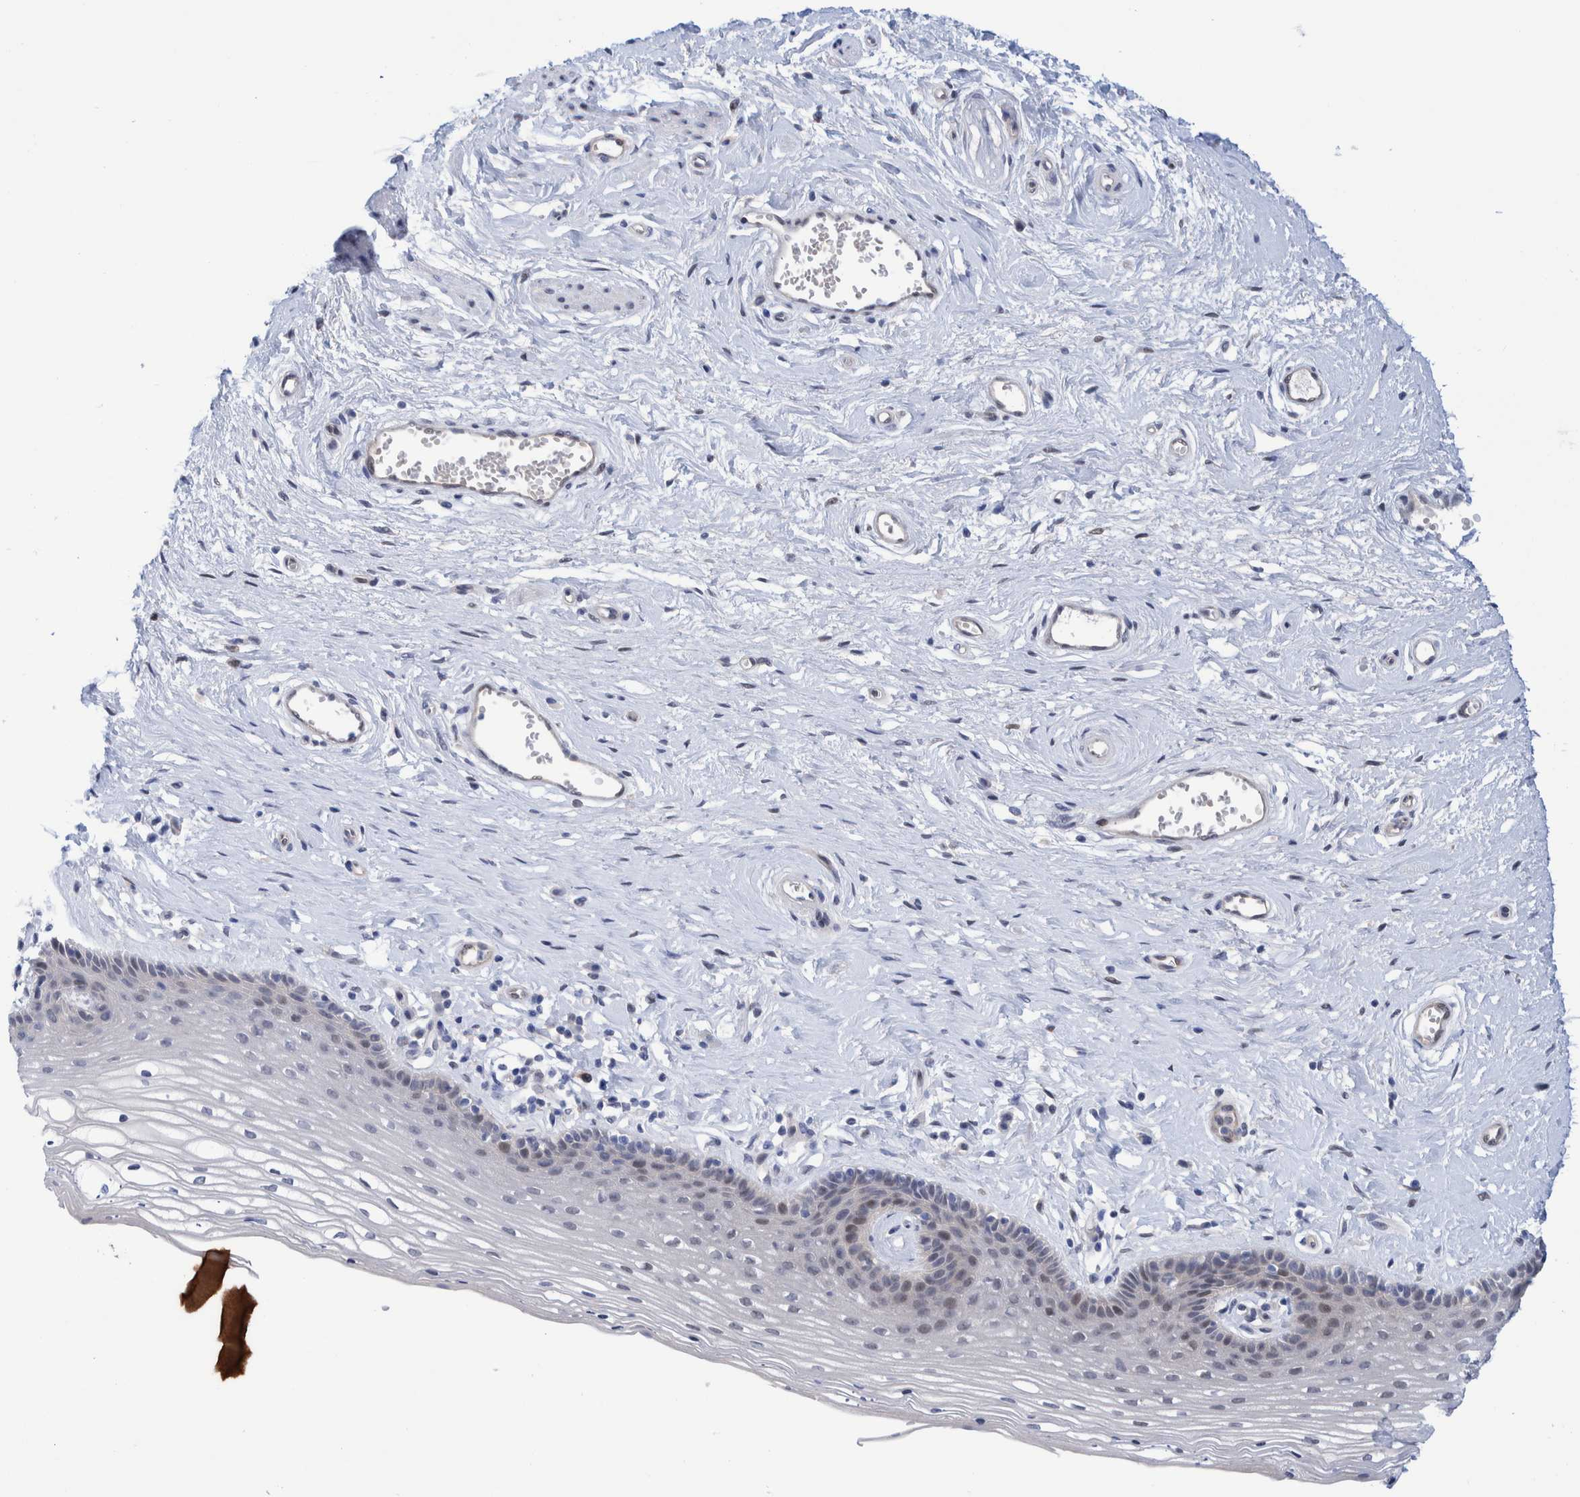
{"staining": {"intensity": "weak", "quantity": "<25%", "location": "nuclear"}, "tissue": "vagina", "cell_type": "Squamous epithelial cells", "image_type": "normal", "snomed": [{"axis": "morphology", "description": "Normal tissue, NOS"}, {"axis": "topography", "description": "Vagina"}], "caption": "Immunohistochemistry (IHC) image of unremarkable vagina: vagina stained with DAB exhibits no significant protein staining in squamous epithelial cells.", "gene": "PFAS", "patient": {"sex": "female", "age": 46}}